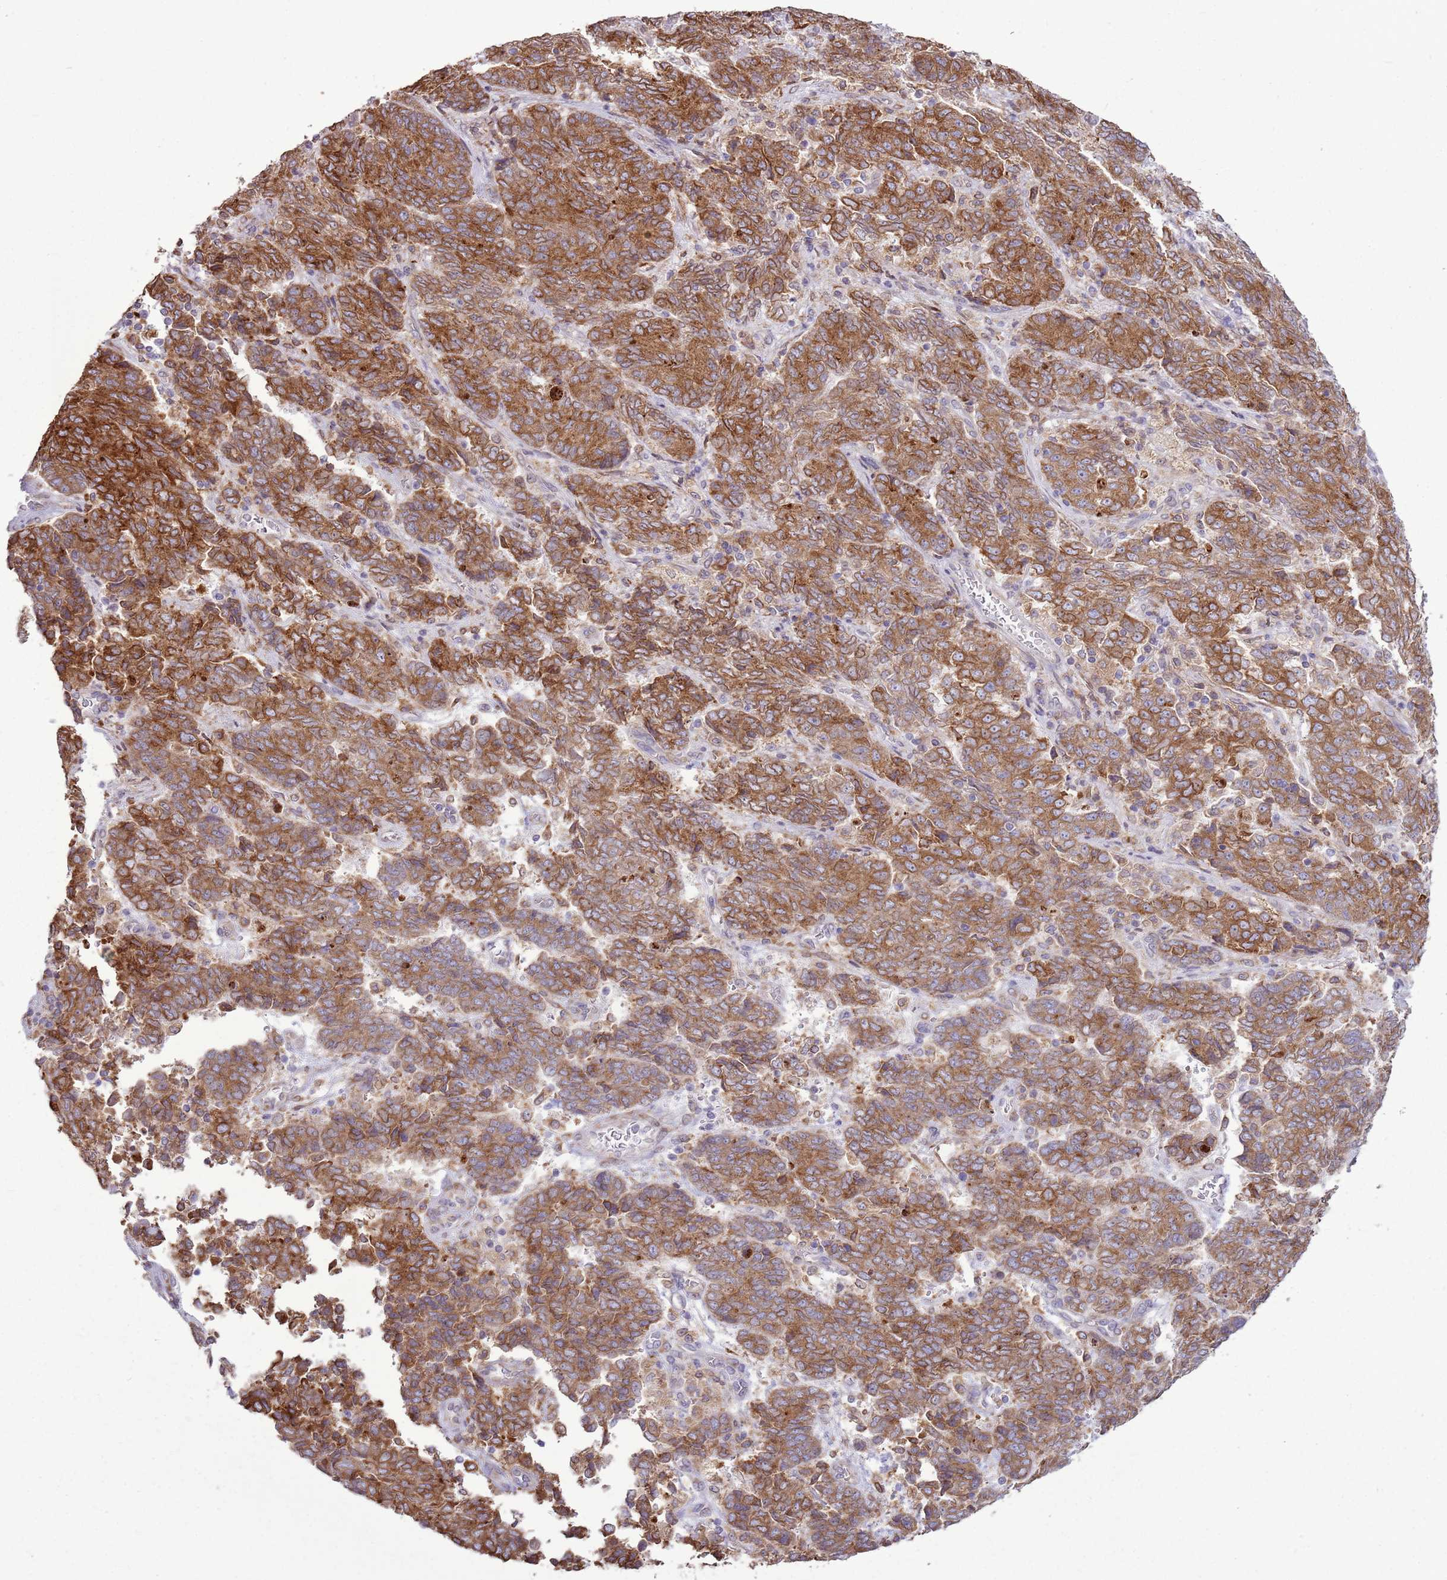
{"staining": {"intensity": "moderate", "quantity": ">75%", "location": "cytoplasmic/membranous"}, "tissue": "endometrial cancer", "cell_type": "Tumor cells", "image_type": "cancer", "snomed": [{"axis": "morphology", "description": "Adenocarcinoma, NOS"}, {"axis": "topography", "description": "Endometrium"}], "caption": "Adenocarcinoma (endometrial) stained with a brown dye exhibits moderate cytoplasmic/membranous positive staining in about >75% of tumor cells.", "gene": "TMED10", "patient": {"sex": "female", "age": 80}}